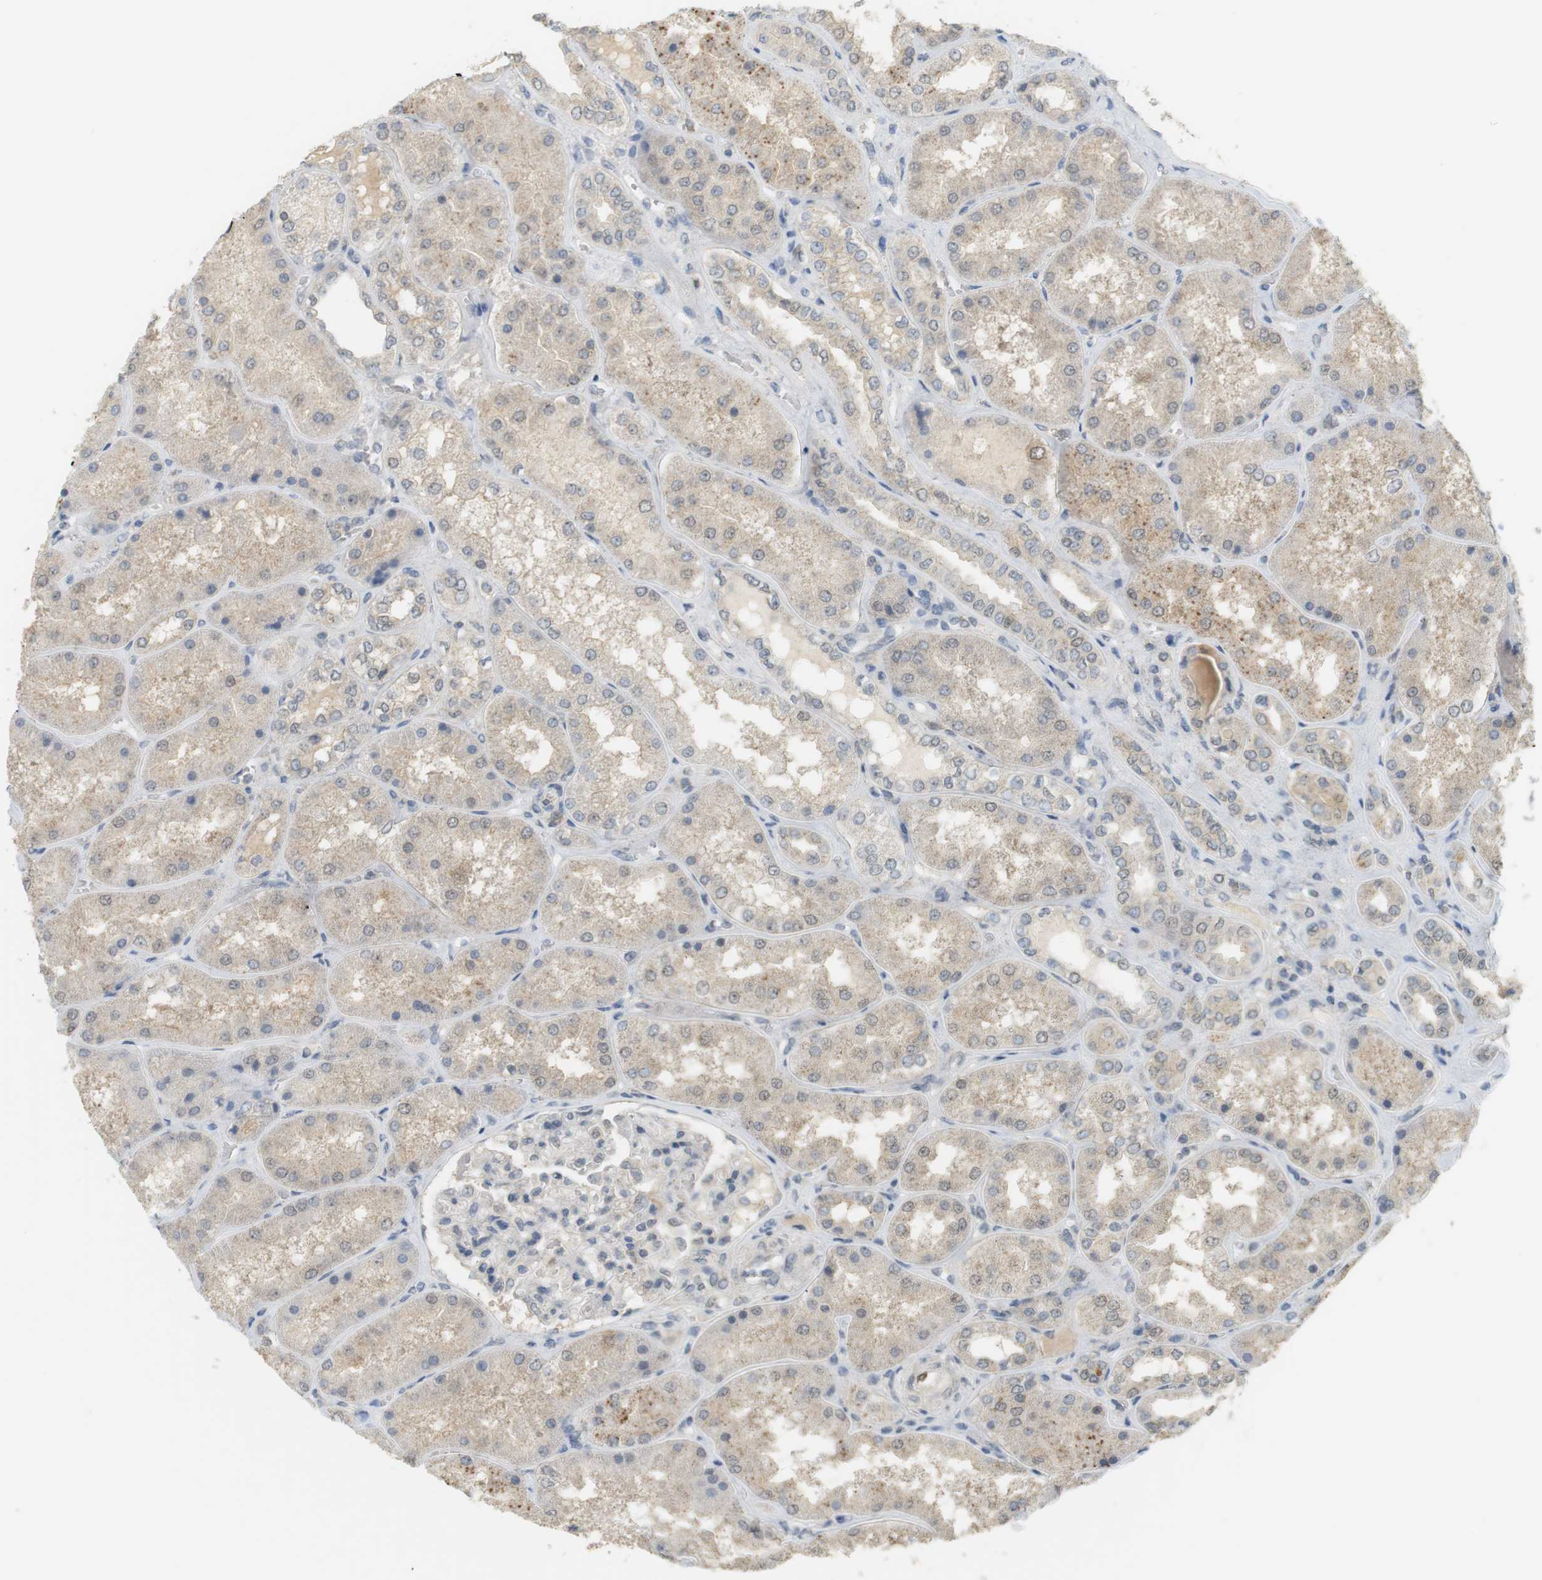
{"staining": {"intensity": "negative", "quantity": "none", "location": "none"}, "tissue": "kidney", "cell_type": "Cells in glomeruli", "image_type": "normal", "snomed": [{"axis": "morphology", "description": "Normal tissue, NOS"}, {"axis": "topography", "description": "Kidney"}], "caption": "Protein analysis of unremarkable kidney shows no significant staining in cells in glomeruli. The staining is performed using DAB (3,3'-diaminobenzidine) brown chromogen with nuclei counter-stained in using hematoxylin.", "gene": "TTK", "patient": {"sex": "female", "age": 56}}